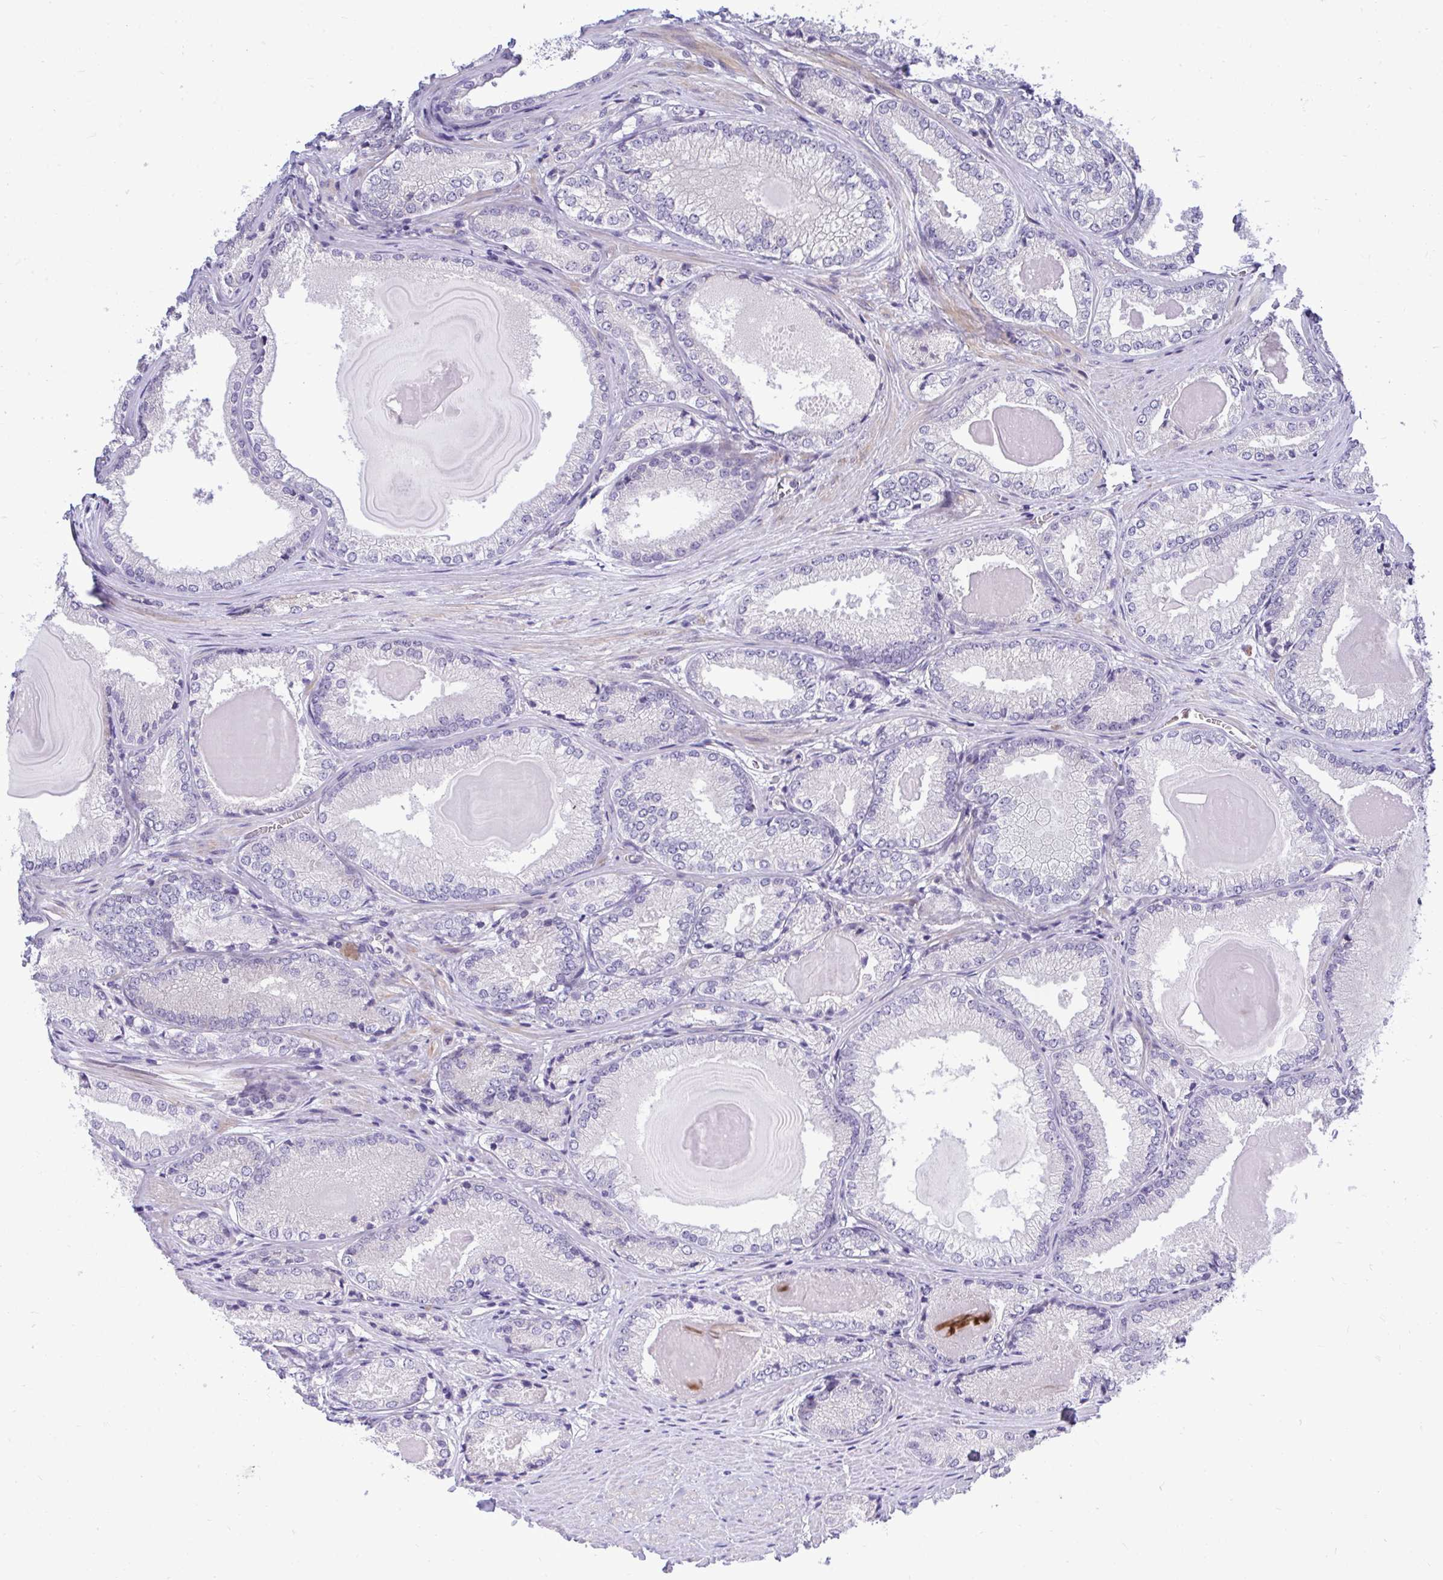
{"staining": {"intensity": "negative", "quantity": "none", "location": "none"}, "tissue": "prostate cancer", "cell_type": "Tumor cells", "image_type": "cancer", "snomed": [{"axis": "morphology", "description": "Adenocarcinoma, NOS"}, {"axis": "morphology", "description": "Adenocarcinoma, Low grade"}, {"axis": "topography", "description": "Prostate"}], "caption": "An immunohistochemistry histopathology image of adenocarcinoma (low-grade) (prostate) is shown. There is no staining in tumor cells of adenocarcinoma (low-grade) (prostate).", "gene": "HMBOX1", "patient": {"sex": "male", "age": 68}}